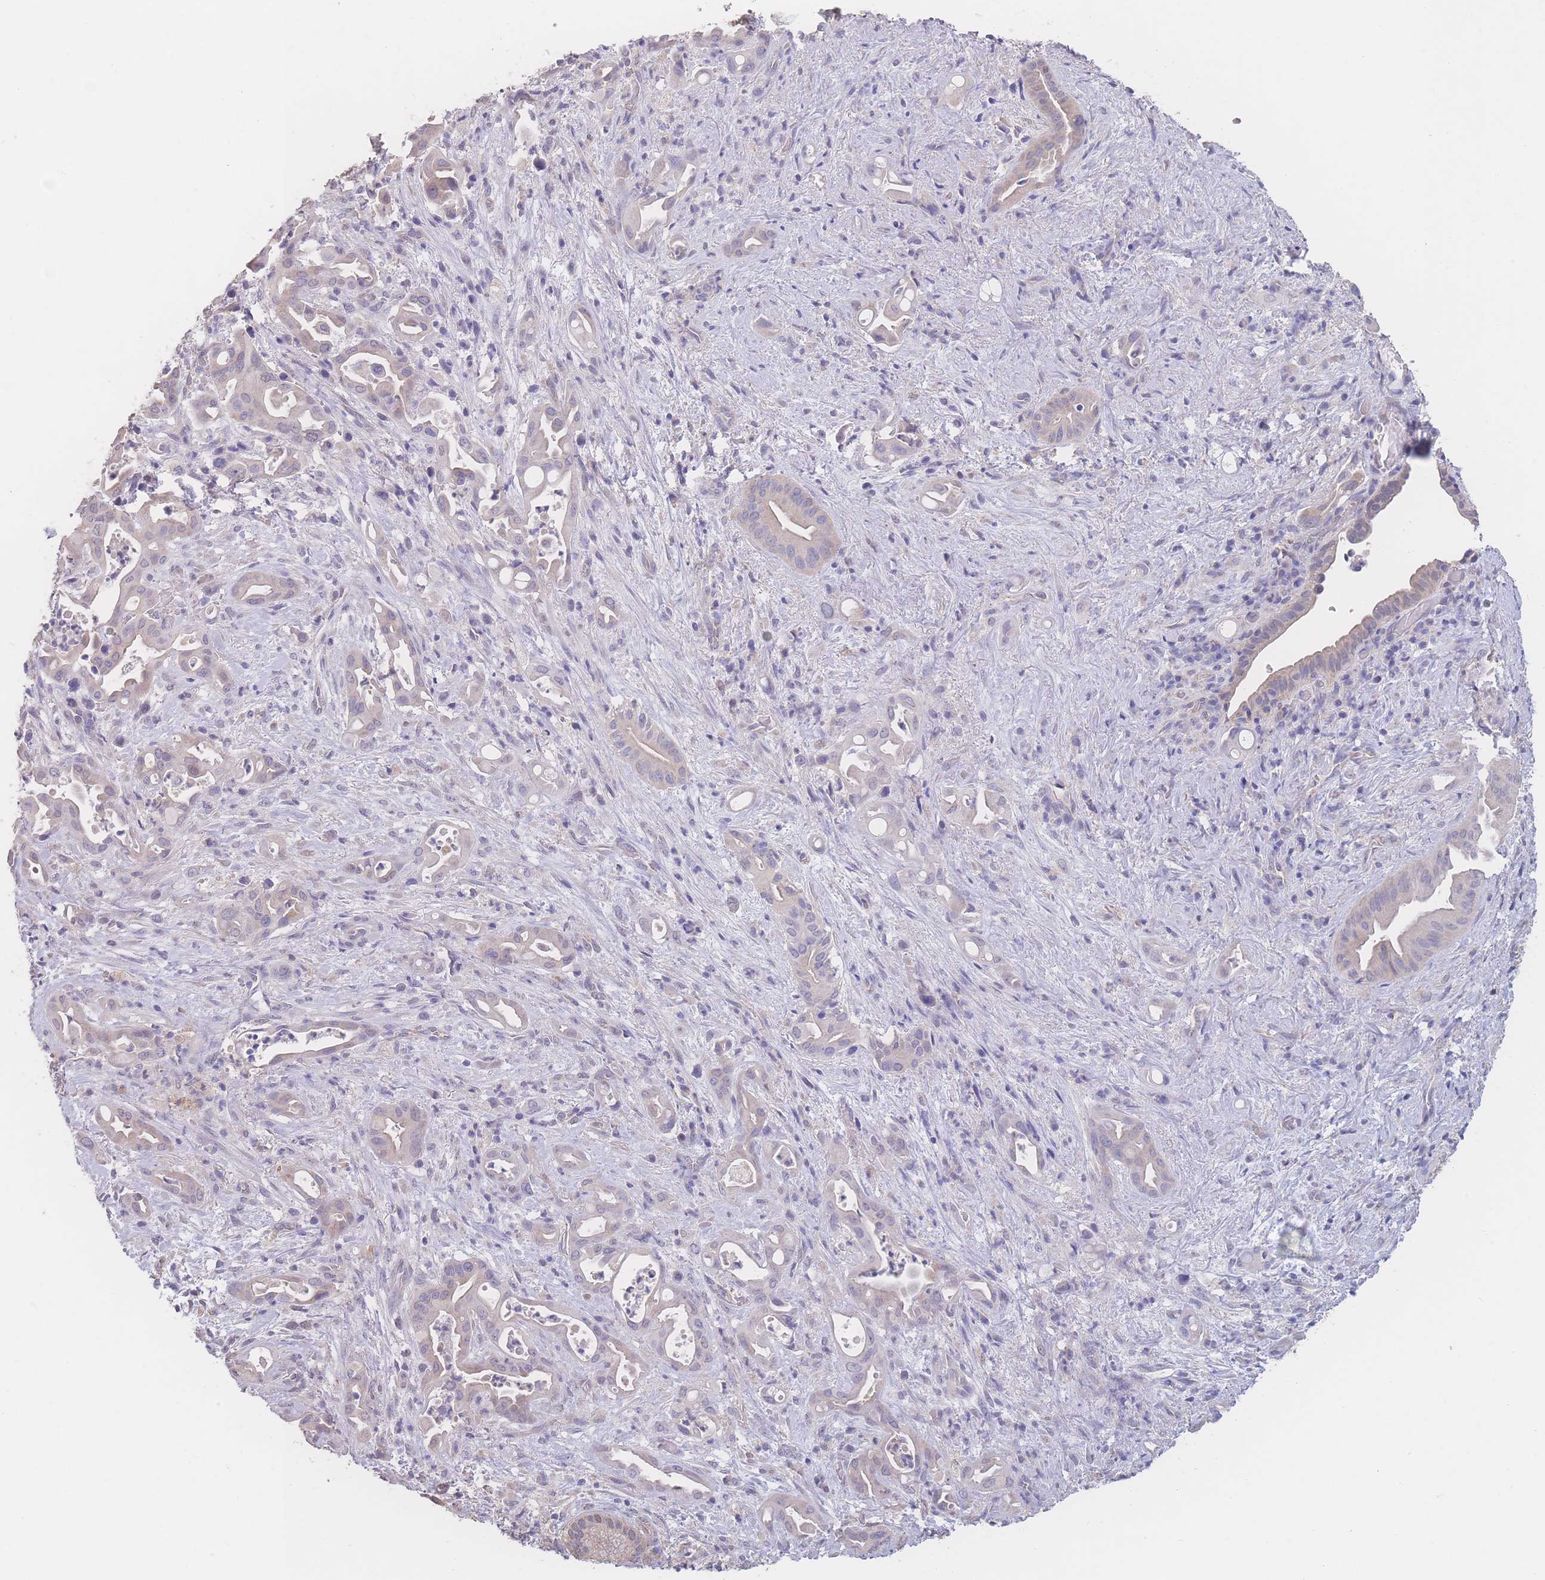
{"staining": {"intensity": "negative", "quantity": "none", "location": "none"}, "tissue": "liver cancer", "cell_type": "Tumor cells", "image_type": "cancer", "snomed": [{"axis": "morphology", "description": "Cholangiocarcinoma"}, {"axis": "topography", "description": "Liver"}], "caption": "There is no significant staining in tumor cells of liver cancer (cholangiocarcinoma).", "gene": "GIPR", "patient": {"sex": "female", "age": 68}}